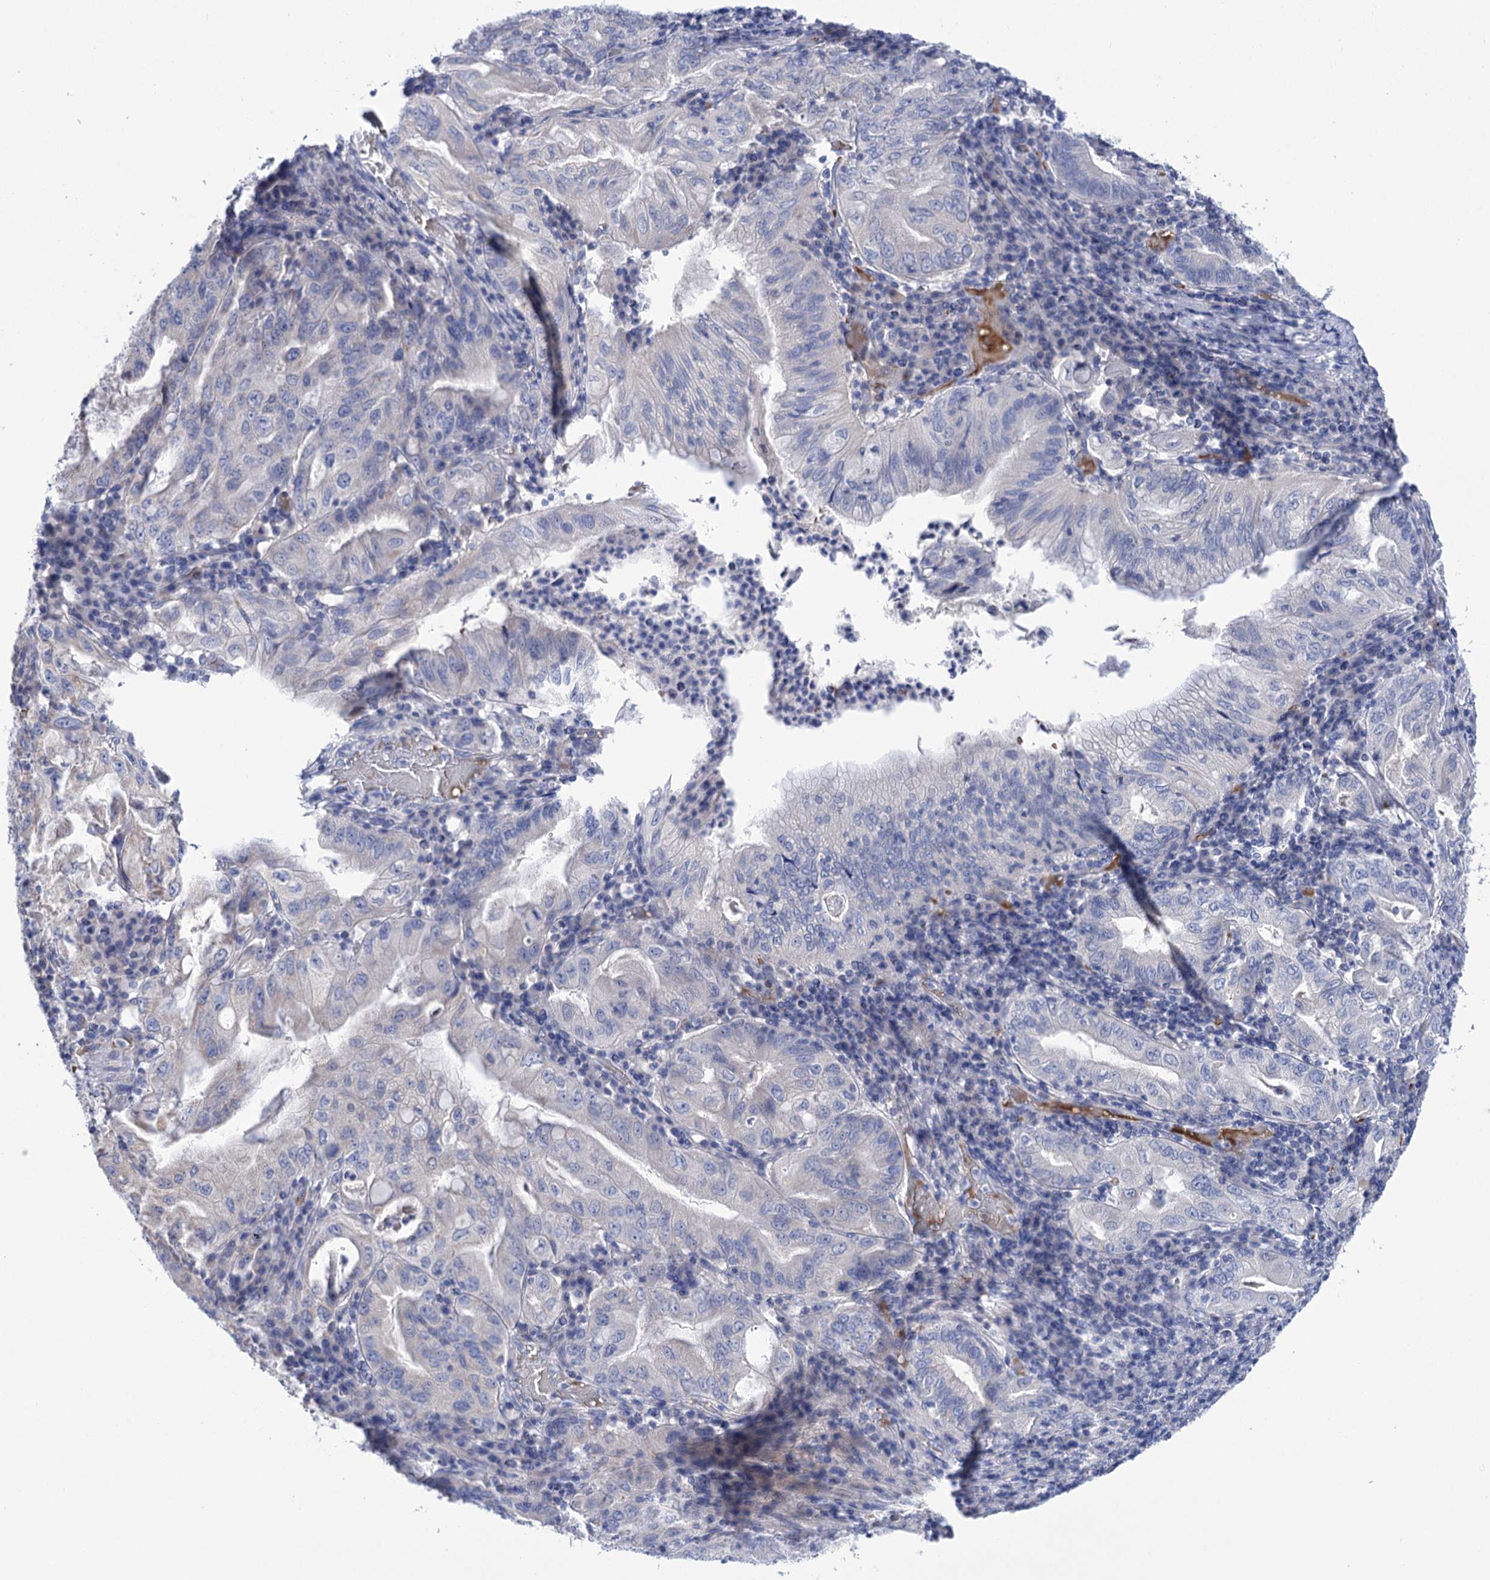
{"staining": {"intensity": "negative", "quantity": "none", "location": "none"}, "tissue": "stomach cancer", "cell_type": "Tumor cells", "image_type": "cancer", "snomed": [{"axis": "morphology", "description": "Normal tissue, NOS"}, {"axis": "morphology", "description": "Adenocarcinoma, NOS"}, {"axis": "topography", "description": "Esophagus"}, {"axis": "topography", "description": "Stomach, upper"}, {"axis": "topography", "description": "Peripheral nerve tissue"}], "caption": "A histopathology image of human stomach cancer (adenocarcinoma) is negative for staining in tumor cells. Nuclei are stained in blue.", "gene": "YARS2", "patient": {"sex": "male", "age": 62}}